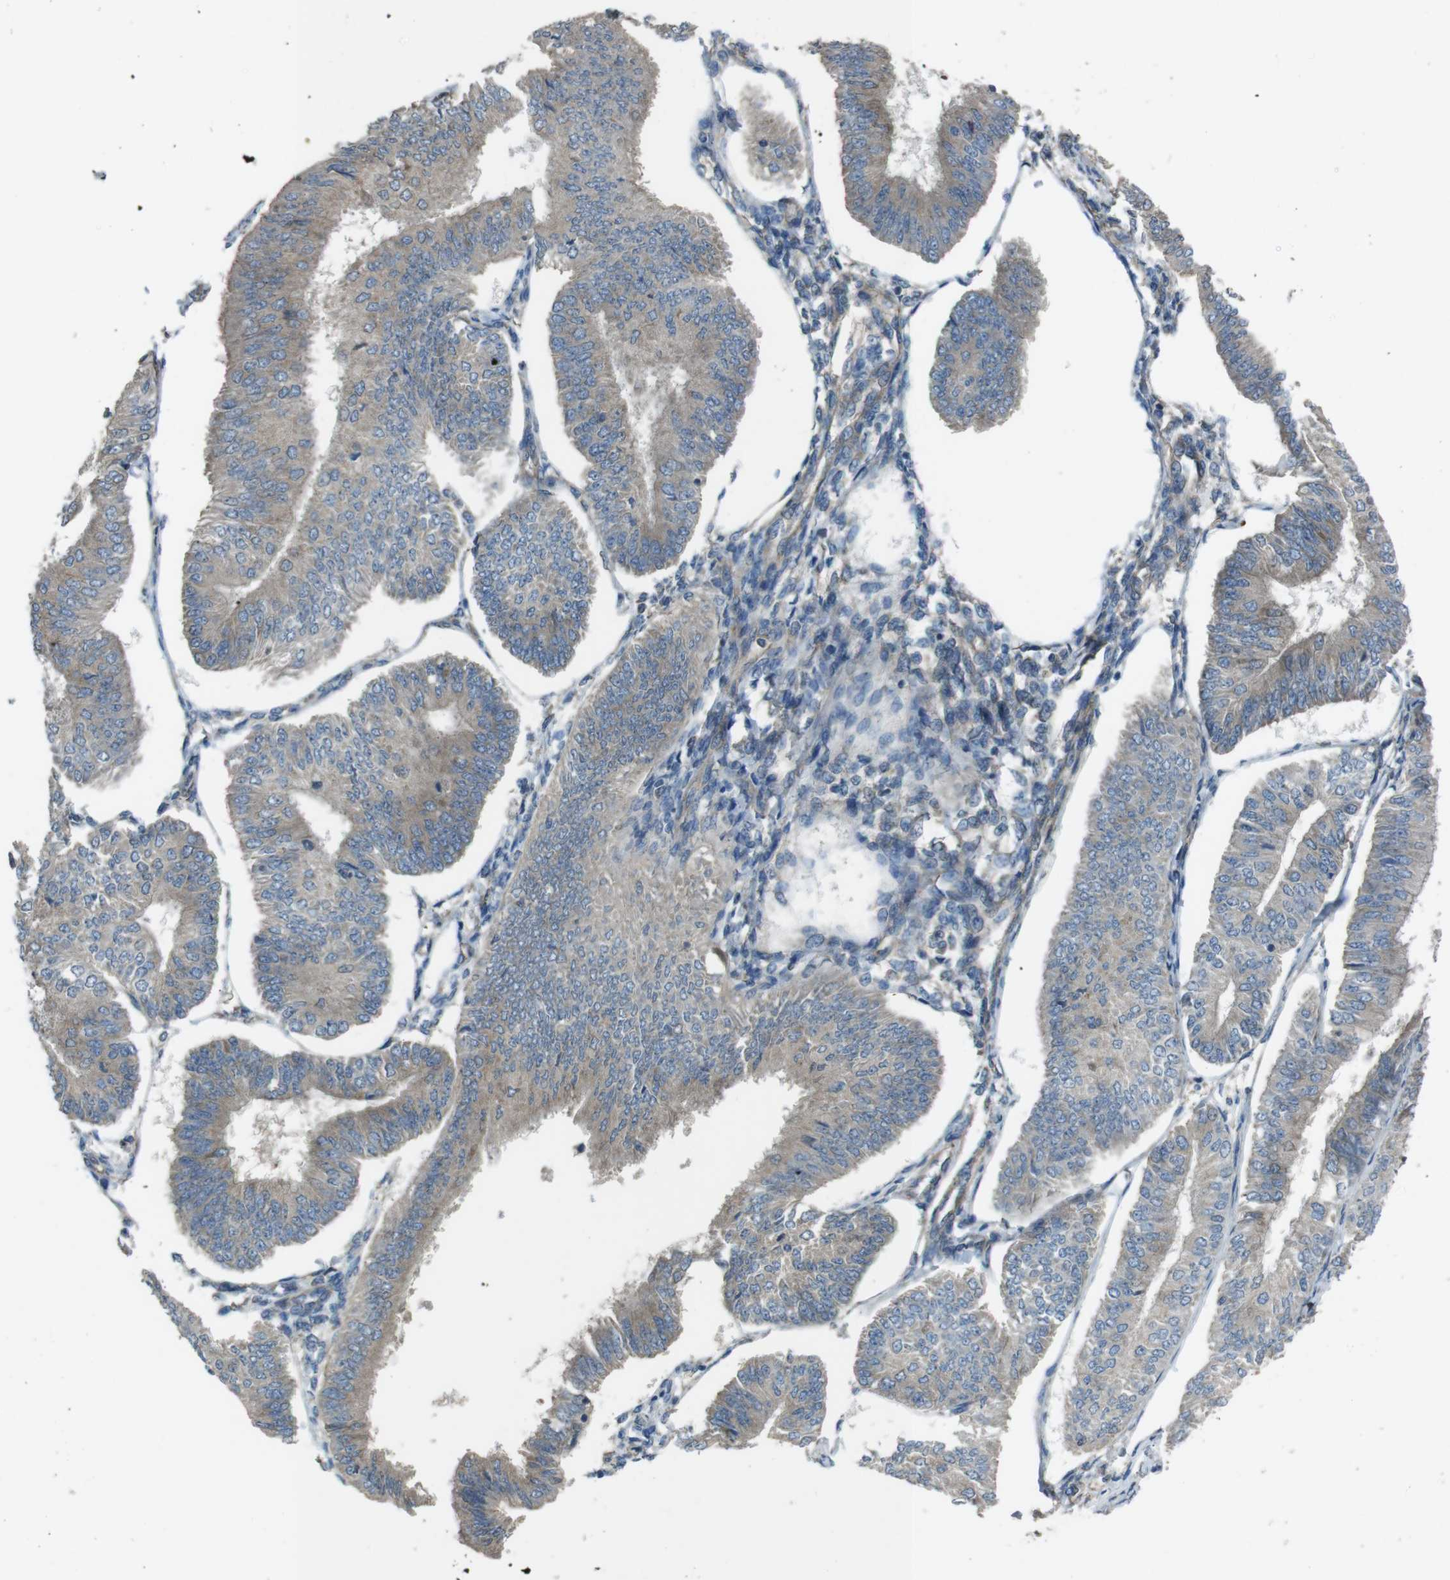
{"staining": {"intensity": "moderate", "quantity": "<25%", "location": "cytoplasmic/membranous"}, "tissue": "endometrial cancer", "cell_type": "Tumor cells", "image_type": "cancer", "snomed": [{"axis": "morphology", "description": "Adenocarcinoma, NOS"}, {"axis": "topography", "description": "Endometrium"}], "caption": "Protein expression analysis of endometrial cancer (adenocarcinoma) demonstrates moderate cytoplasmic/membranous expression in approximately <25% of tumor cells. The staining was performed using DAB to visualize the protein expression in brown, while the nuclei were stained in blue with hematoxylin (Magnification: 20x).", "gene": "FUT2", "patient": {"sex": "female", "age": 58}}